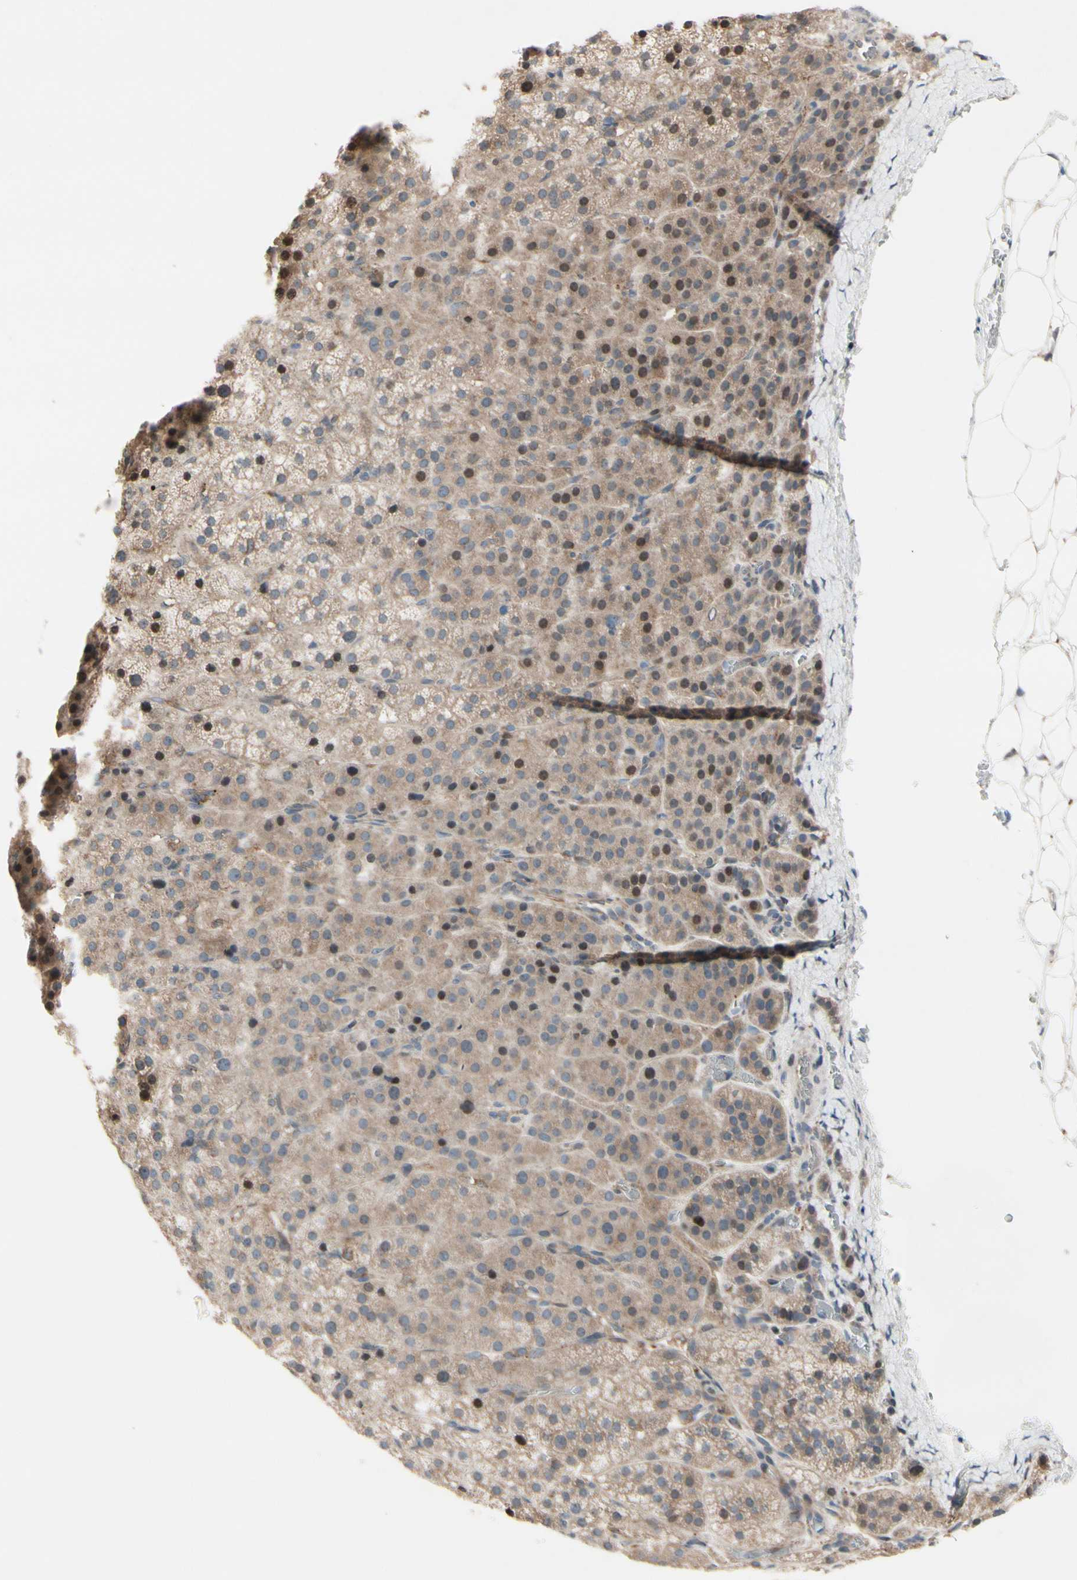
{"staining": {"intensity": "moderate", "quantity": ">75%", "location": "cytoplasmic/membranous,nuclear"}, "tissue": "adrenal gland", "cell_type": "Glandular cells", "image_type": "normal", "snomed": [{"axis": "morphology", "description": "Normal tissue, NOS"}, {"axis": "topography", "description": "Adrenal gland"}], "caption": "An immunohistochemistry (IHC) micrograph of benign tissue is shown. Protein staining in brown shows moderate cytoplasmic/membranous,nuclear positivity in adrenal gland within glandular cells. (brown staining indicates protein expression, while blue staining denotes nuclei).", "gene": "SNX29", "patient": {"sex": "female", "age": 57}}